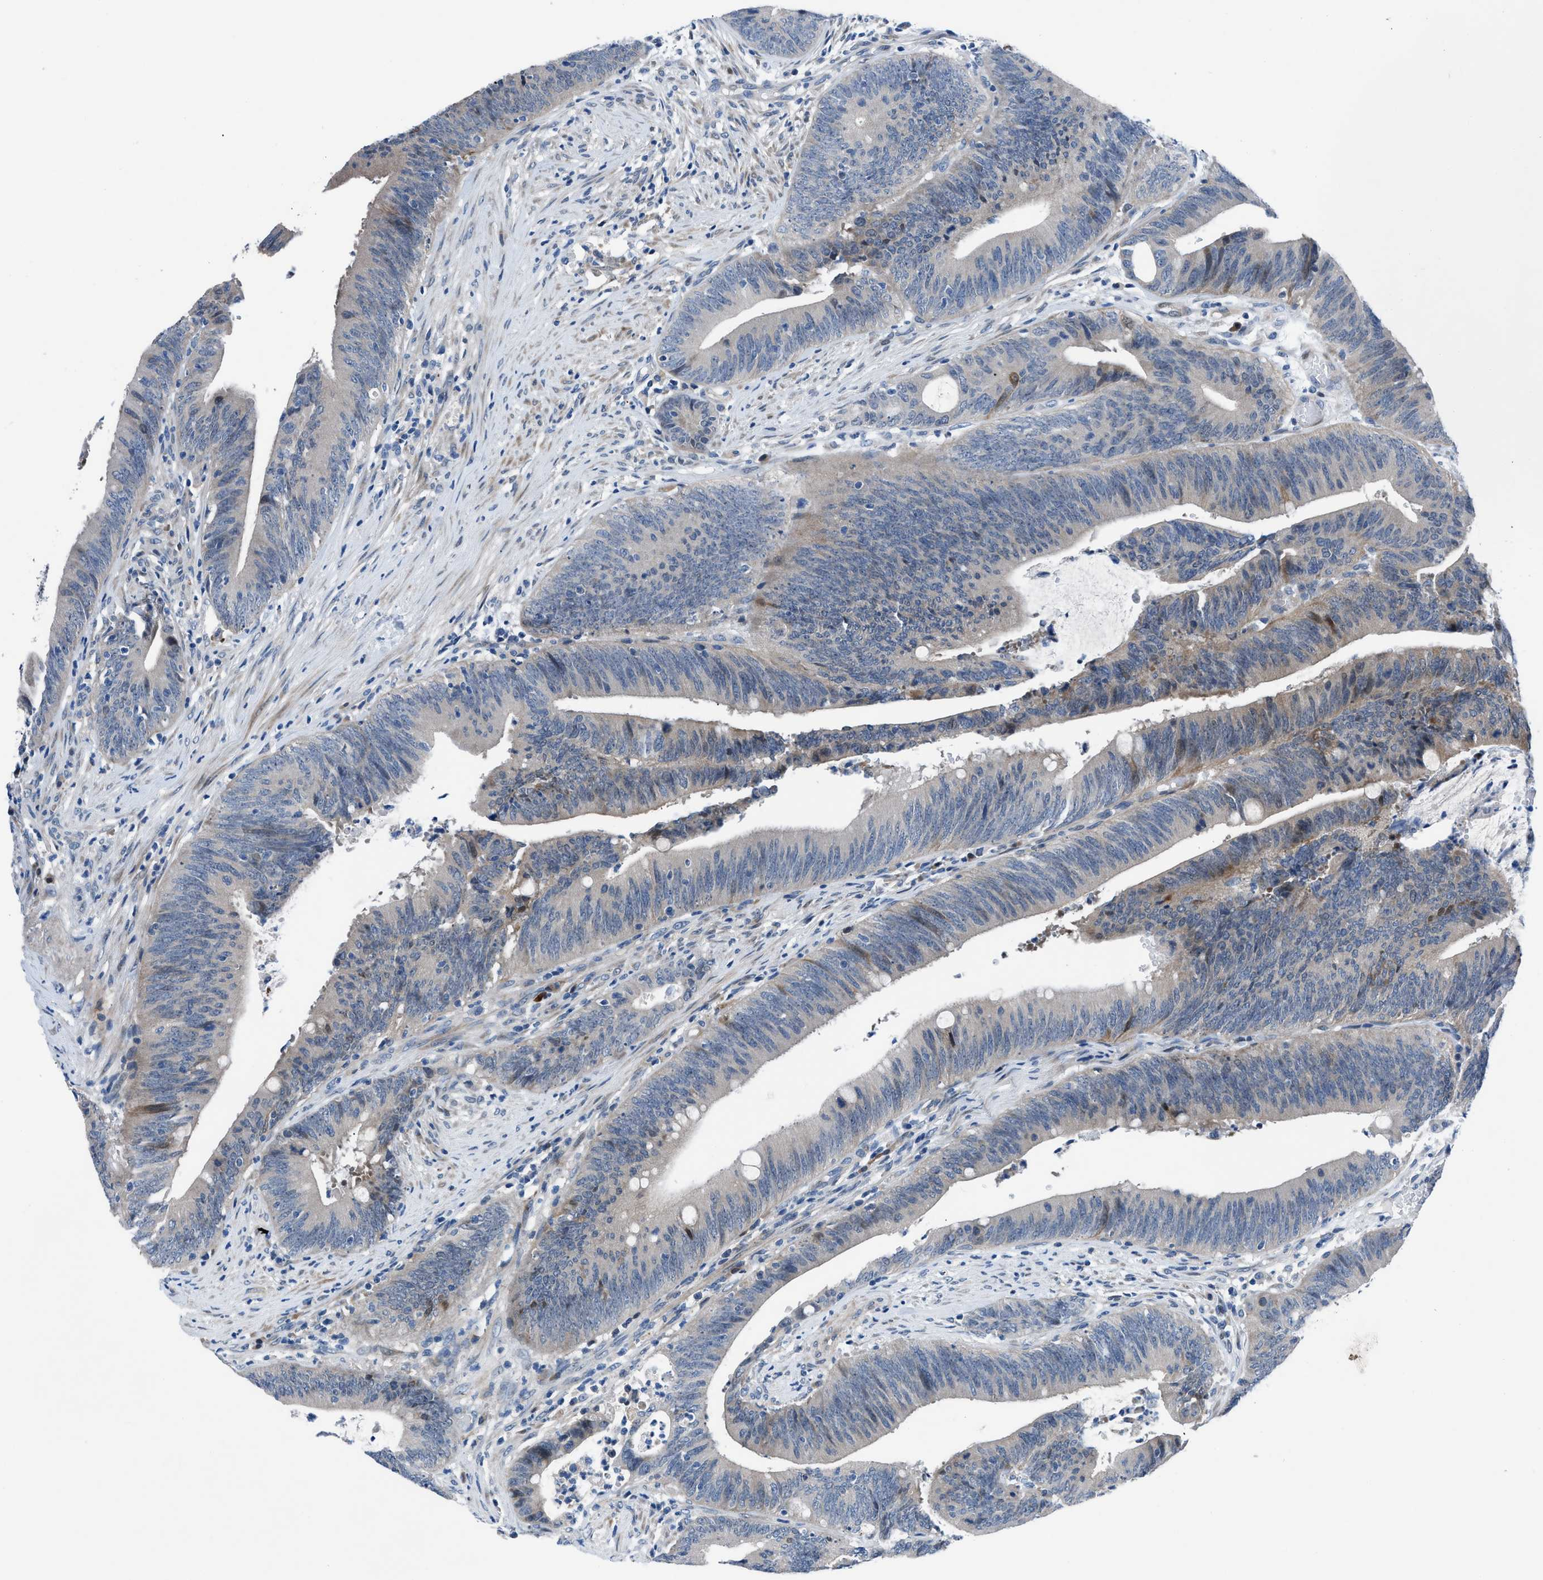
{"staining": {"intensity": "weak", "quantity": "<25%", "location": "cytoplasmic/membranous"}, "tissue": "colorectal cancer", "cell_type": "Tumor cells", "image_type": "cancer", "snomed": [{"axis": "morphology", "description": "Normal tissue, NOS"}, {"axis": "morphology", "description": "Adenocarcinoma, NOS"}, {"axis": "topography", "description": "Rectum"}], "caption": "DAB immunohistochemical staining of human adenocarcinoma (colorectal) exhibits no significant positivity in tumor cells.", "gene": "UAP1", "patient": {"sex": "female", "age": 66}}